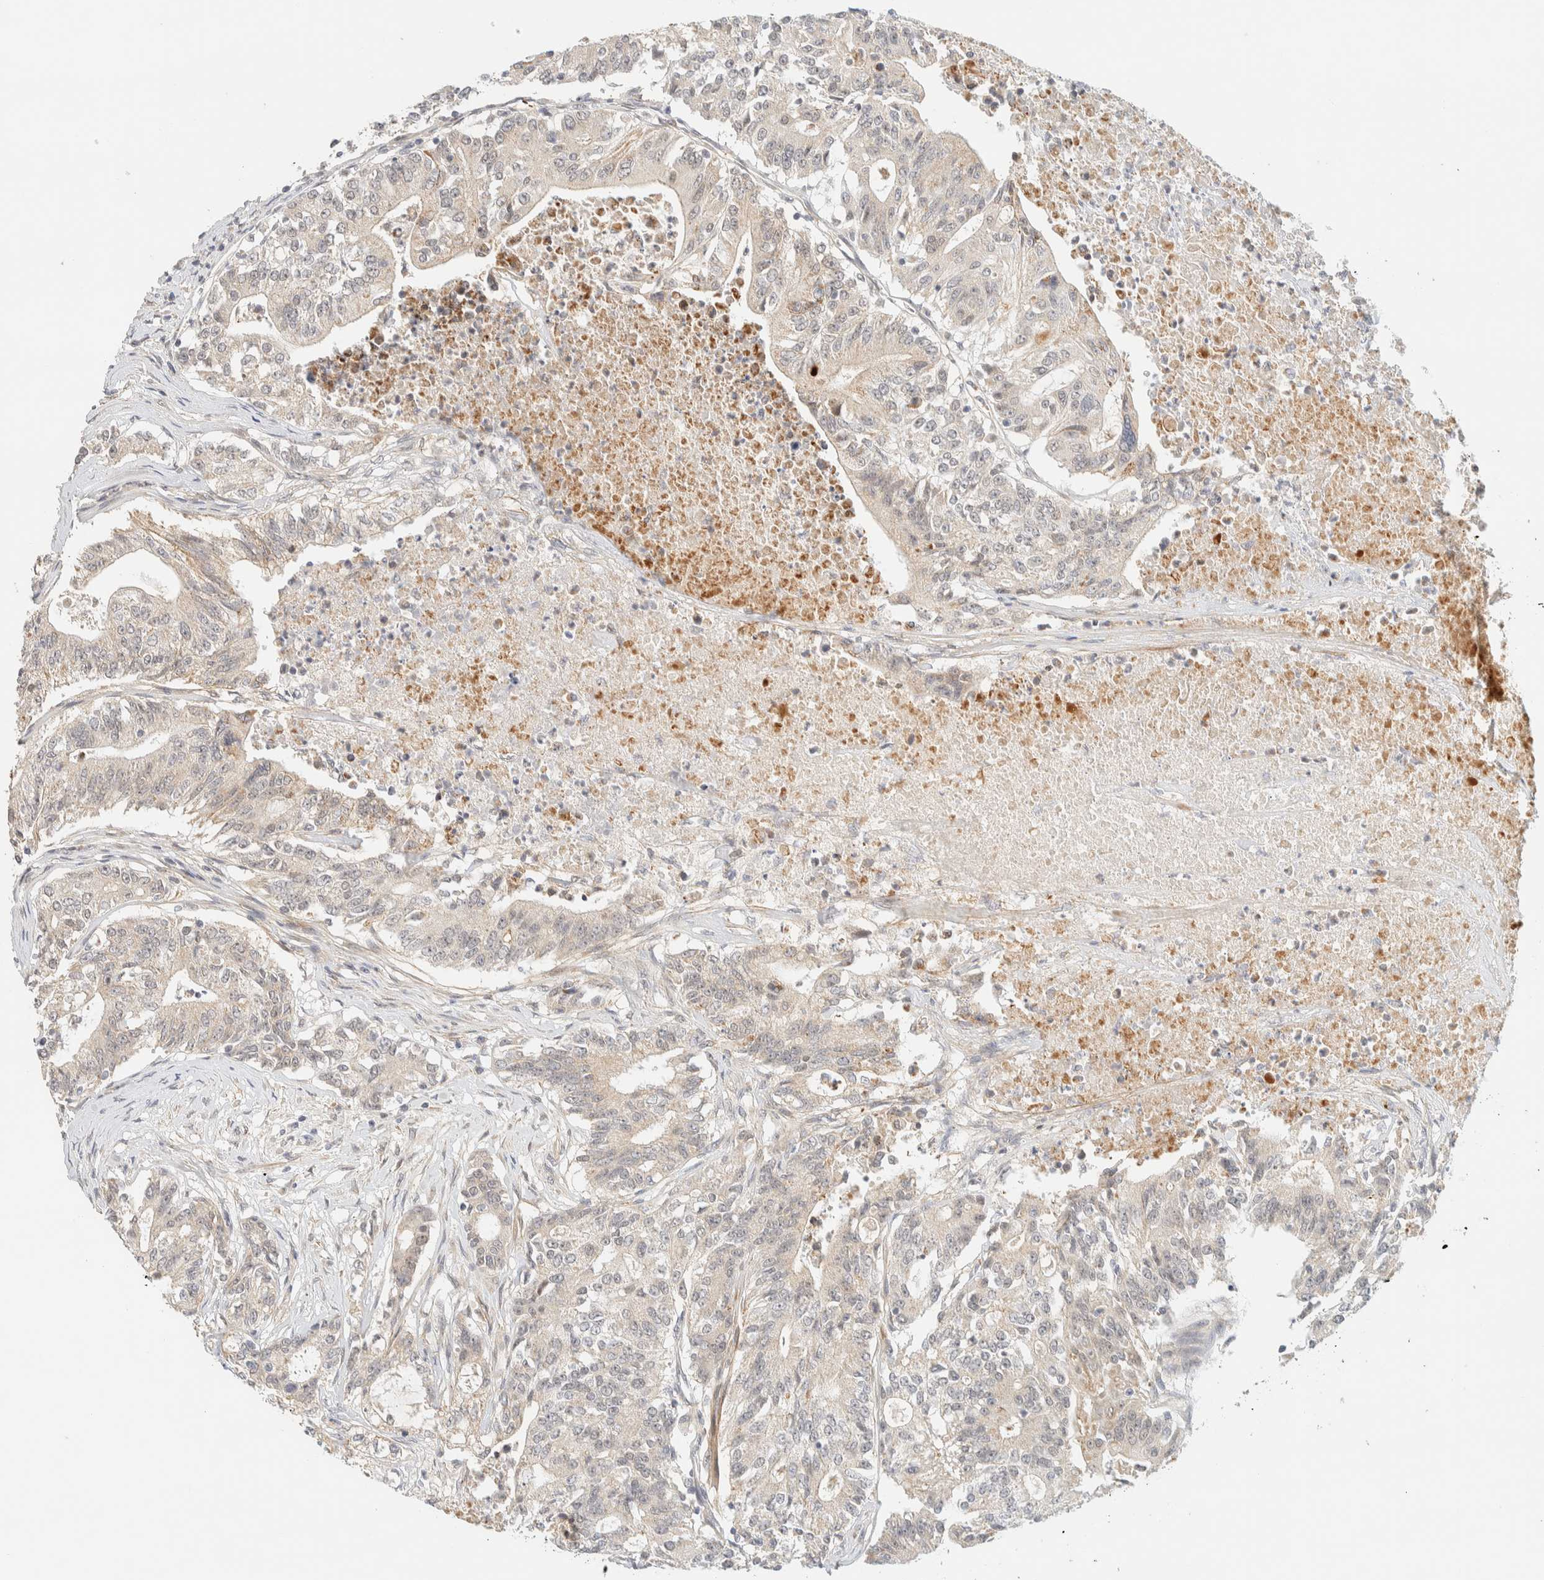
{"staining": {"intensity": "negative", "quantity": "none", "location": "none"}, "tissue": "colorectal cancer", "cell_type": "Tumor cells", "image_type": "cancer", "snomed": [{"axis": "morphology", "description": "Adenocarcinoma, NOS"}, {"axis": "topography", "description": "Colon"}], "caption": "This is an IHC micrograph of colorectal adenocarcinoma. There is no expression in tumor cells.", "gene": "TNK1", "patient": {"sex": "female", "age": 77}}